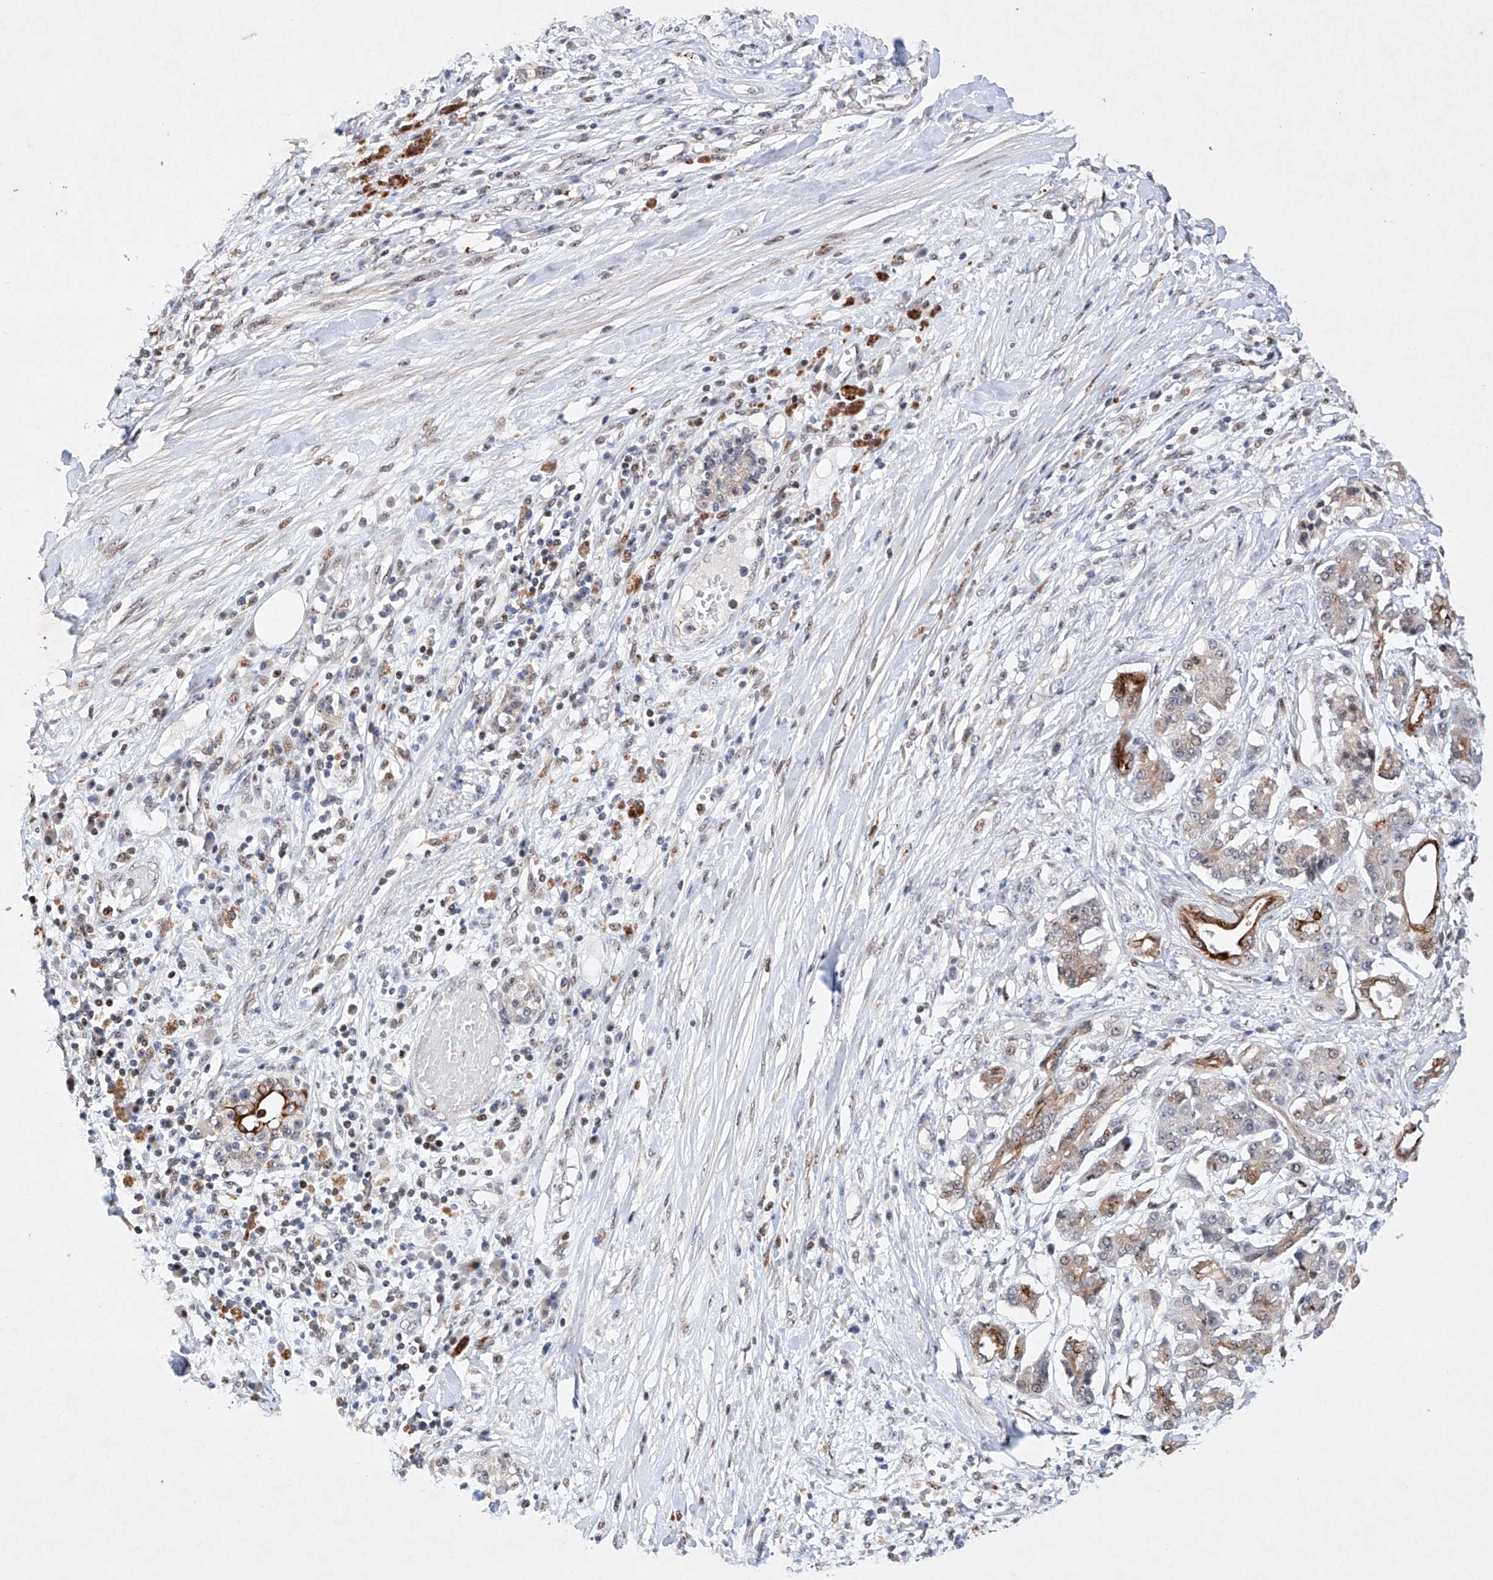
{"staining": {"intensity": "strong", "quantity": "25%-75%", "location": "cytoplasmic/membranous"}, "tissue": "pancreatic cancer", "cell_type": "Tumor cells", "image_type": "cancer", "snomed": [{"axis": "morphology", "description": "Adenocarcinoma, NOS"}, {"axis": "topography", "description": "Pancreas"}], "caption": "Pancreatic cancer (adenocarcinoma) tissue demonstrates strong cytoplasmic/membranous positivity in approximately 25%-75% of tumor cells", "gene": "AFG1L", "patient": {"sex": "female", "age": 56}}